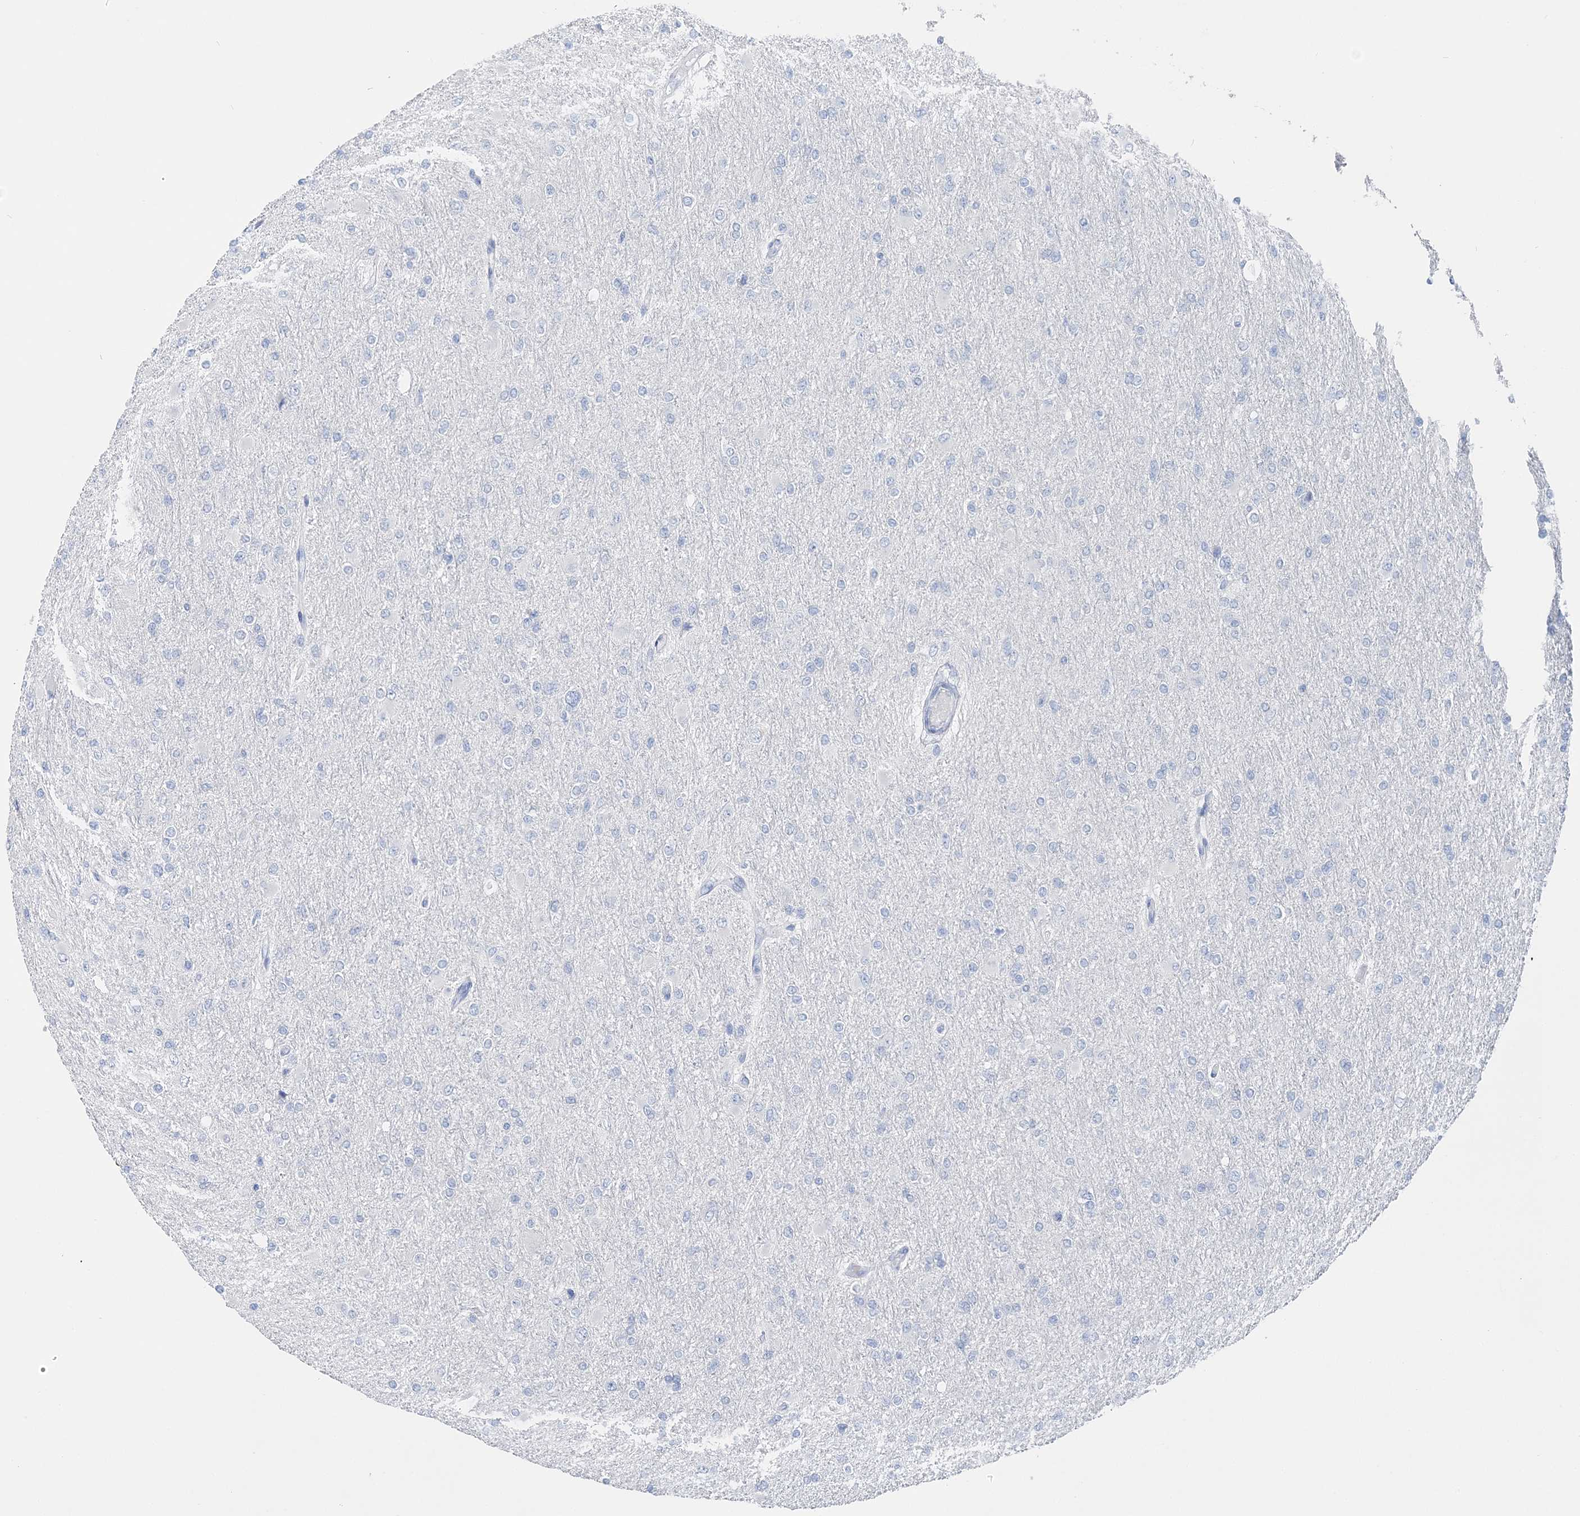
{"staining": {"intensity": "negative", "quantity": "none", "location": "none"}, "tissue": "glioma", "cell_type": "Tumor cells", "image_type": "cancer", "snomed": [{"axis": "morphology", "description": "Glioma, malignant, High grade"}, {"axis": "topography", "description": "Cerebral cortex"}], "caption": "This is a histopathology image of immunohistochemistry staining of malignant glioma (high-grade), which shows no expression in tumor cells.", "gene": "TSPYL6", "patient": {"sex": "female", "age": 36}}